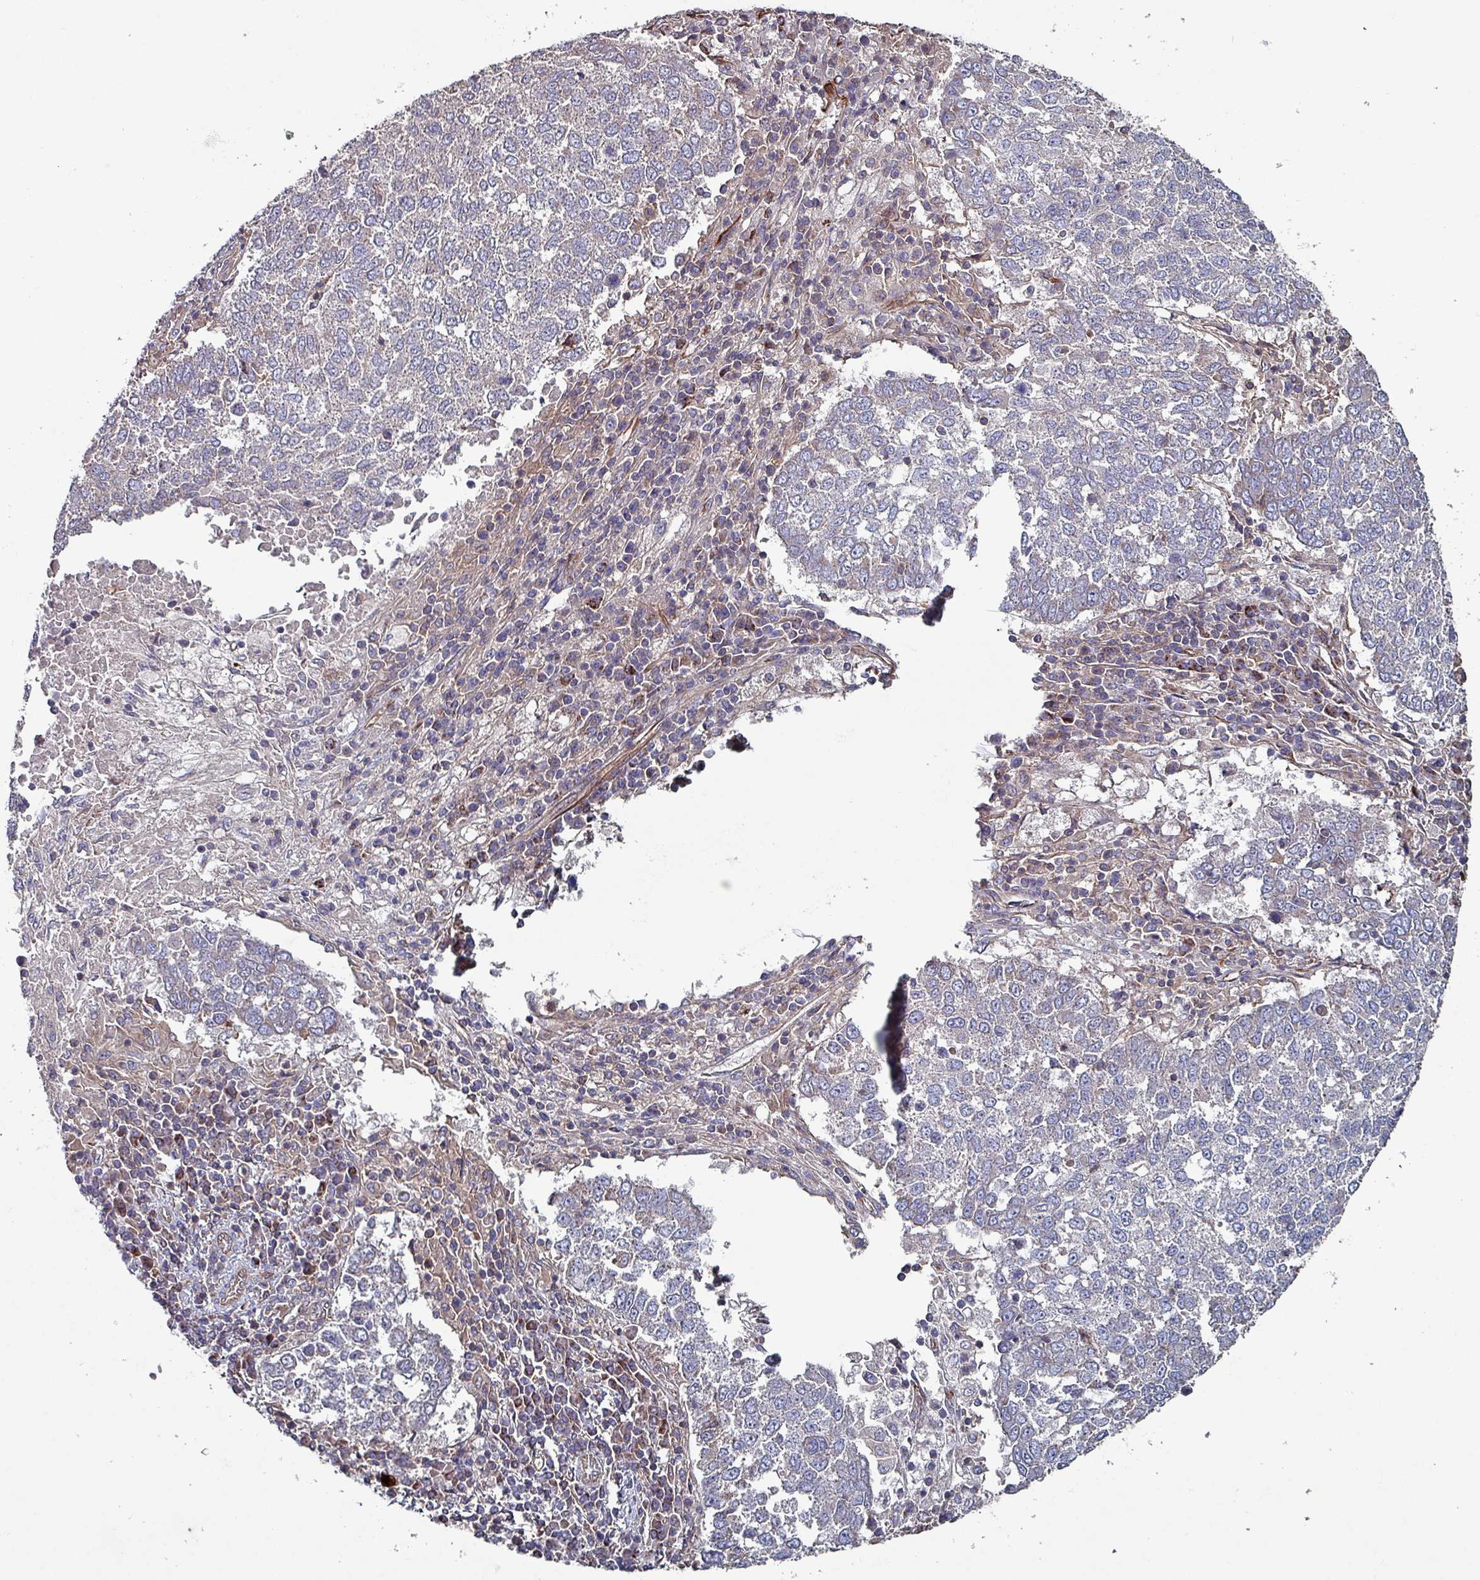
{"staining": {"intensity": "negative", "quantity": "none", "location": "none"}, "tissue": "lung cancer", "cell_type": "Tumor cells", "image_type": "cancer", "snomed": [{"axis": "morphology", "description": "Squamous cell carcinoma, NOS"}, {"axis": "topography", "description": "Lung"}], "caption": "Micrograph shows no protein positivity in tumor cells of lung cancer tissue.", "gene": "ANO10", "patient": {"sex": "male", "age": 73}}